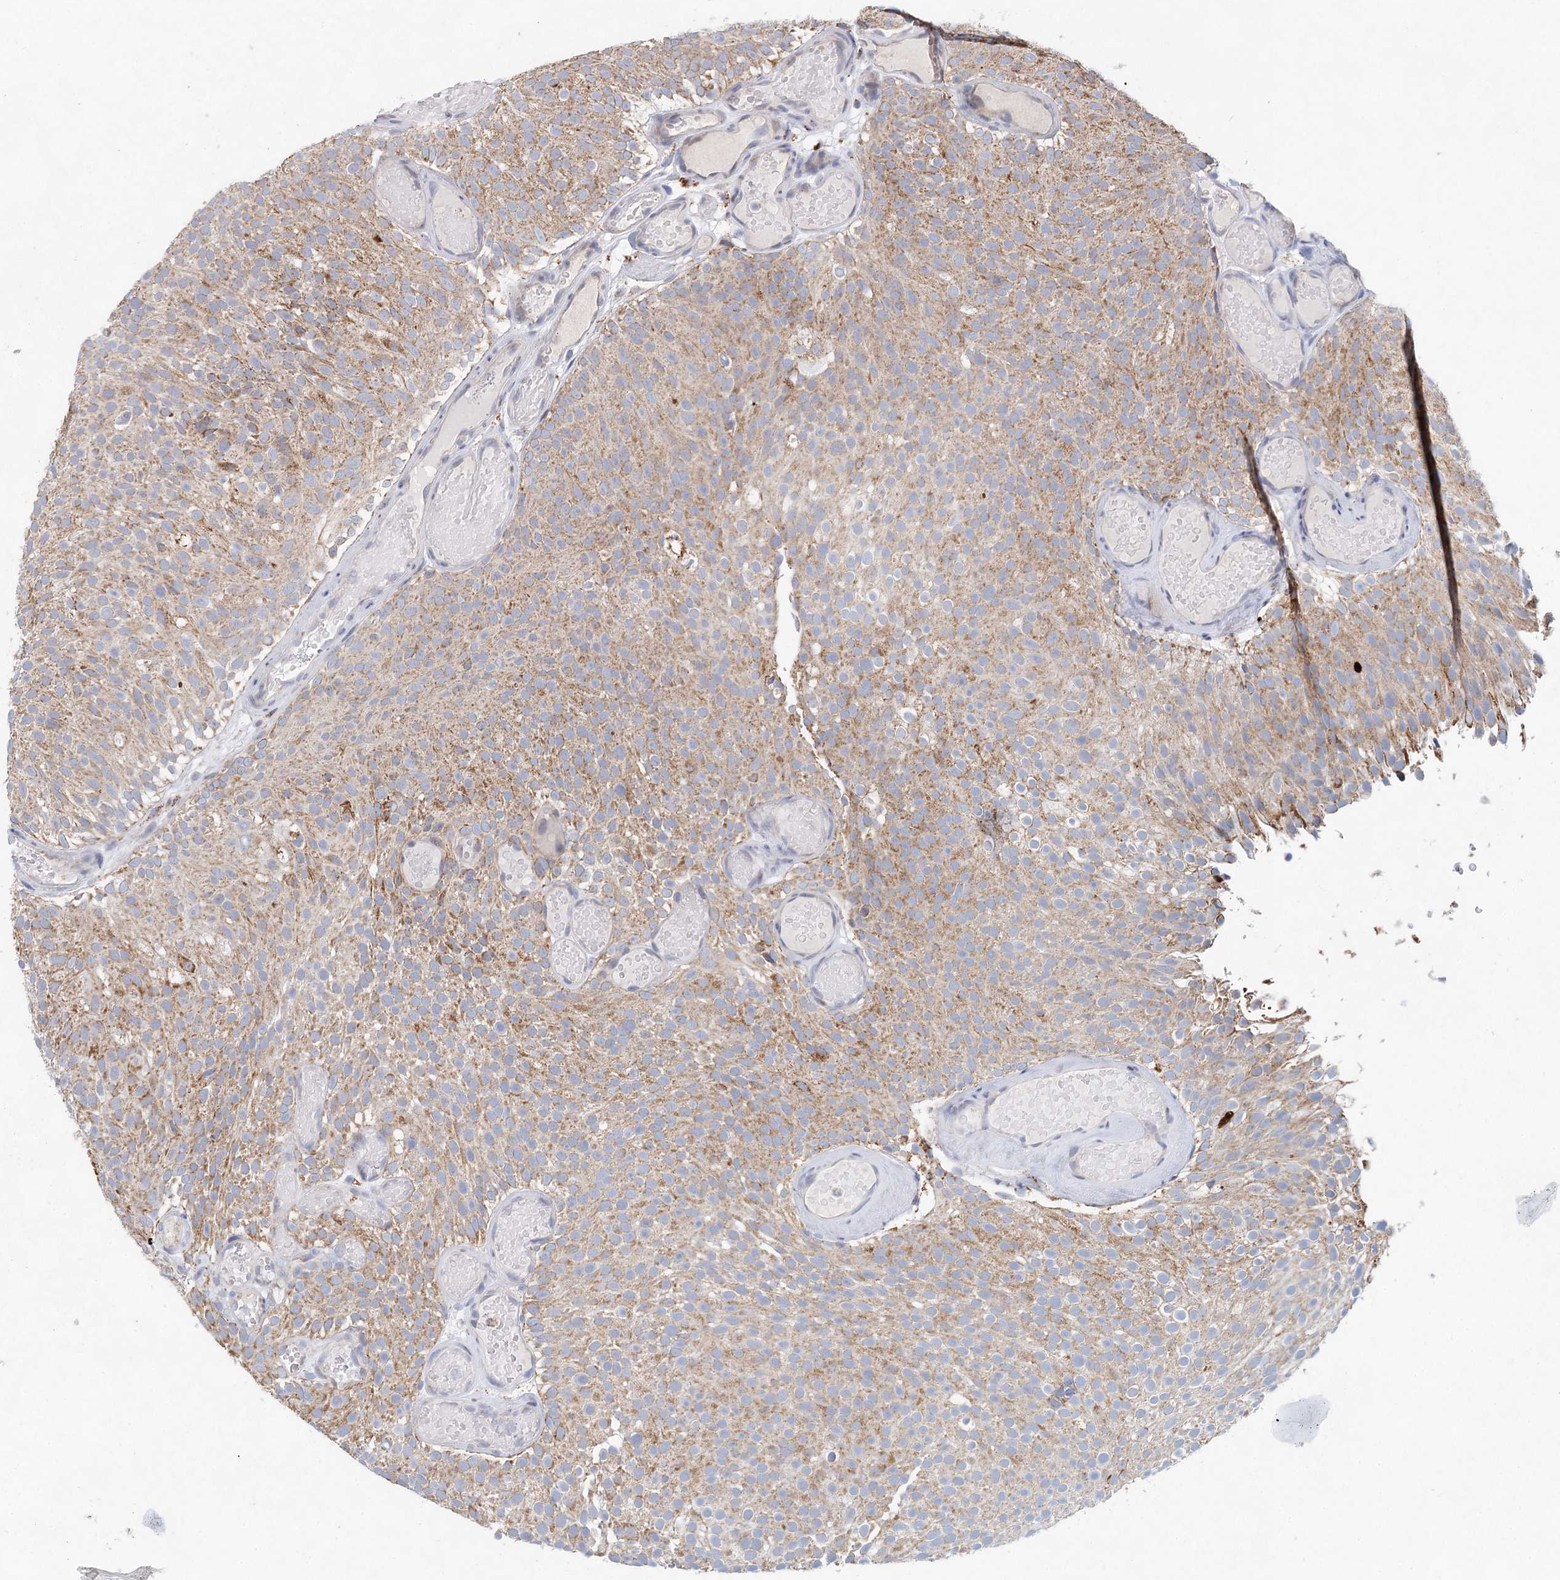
{"staining": {"intensity": "moderate", "quantity": ">75%", "location": "cytoplasmic/membranous"}, "tissue": "urothelial cancer", "cell_type": "Tumor cells", "image_type": "cancer", "snomed": [{"axis": "morphology", "description": "Urothelial carcinoma, Low grade"}, {"axis": "topography", "description": "Urinary bladder"}], "caption": "Immunohistochemistry of human urothelial cancer reveals medium levels of moderate cytoplasmic/membranous expression in about >75% of tumor cells.", "gene": "XPO6", "patient": {"sex": "male", "age": 78}}